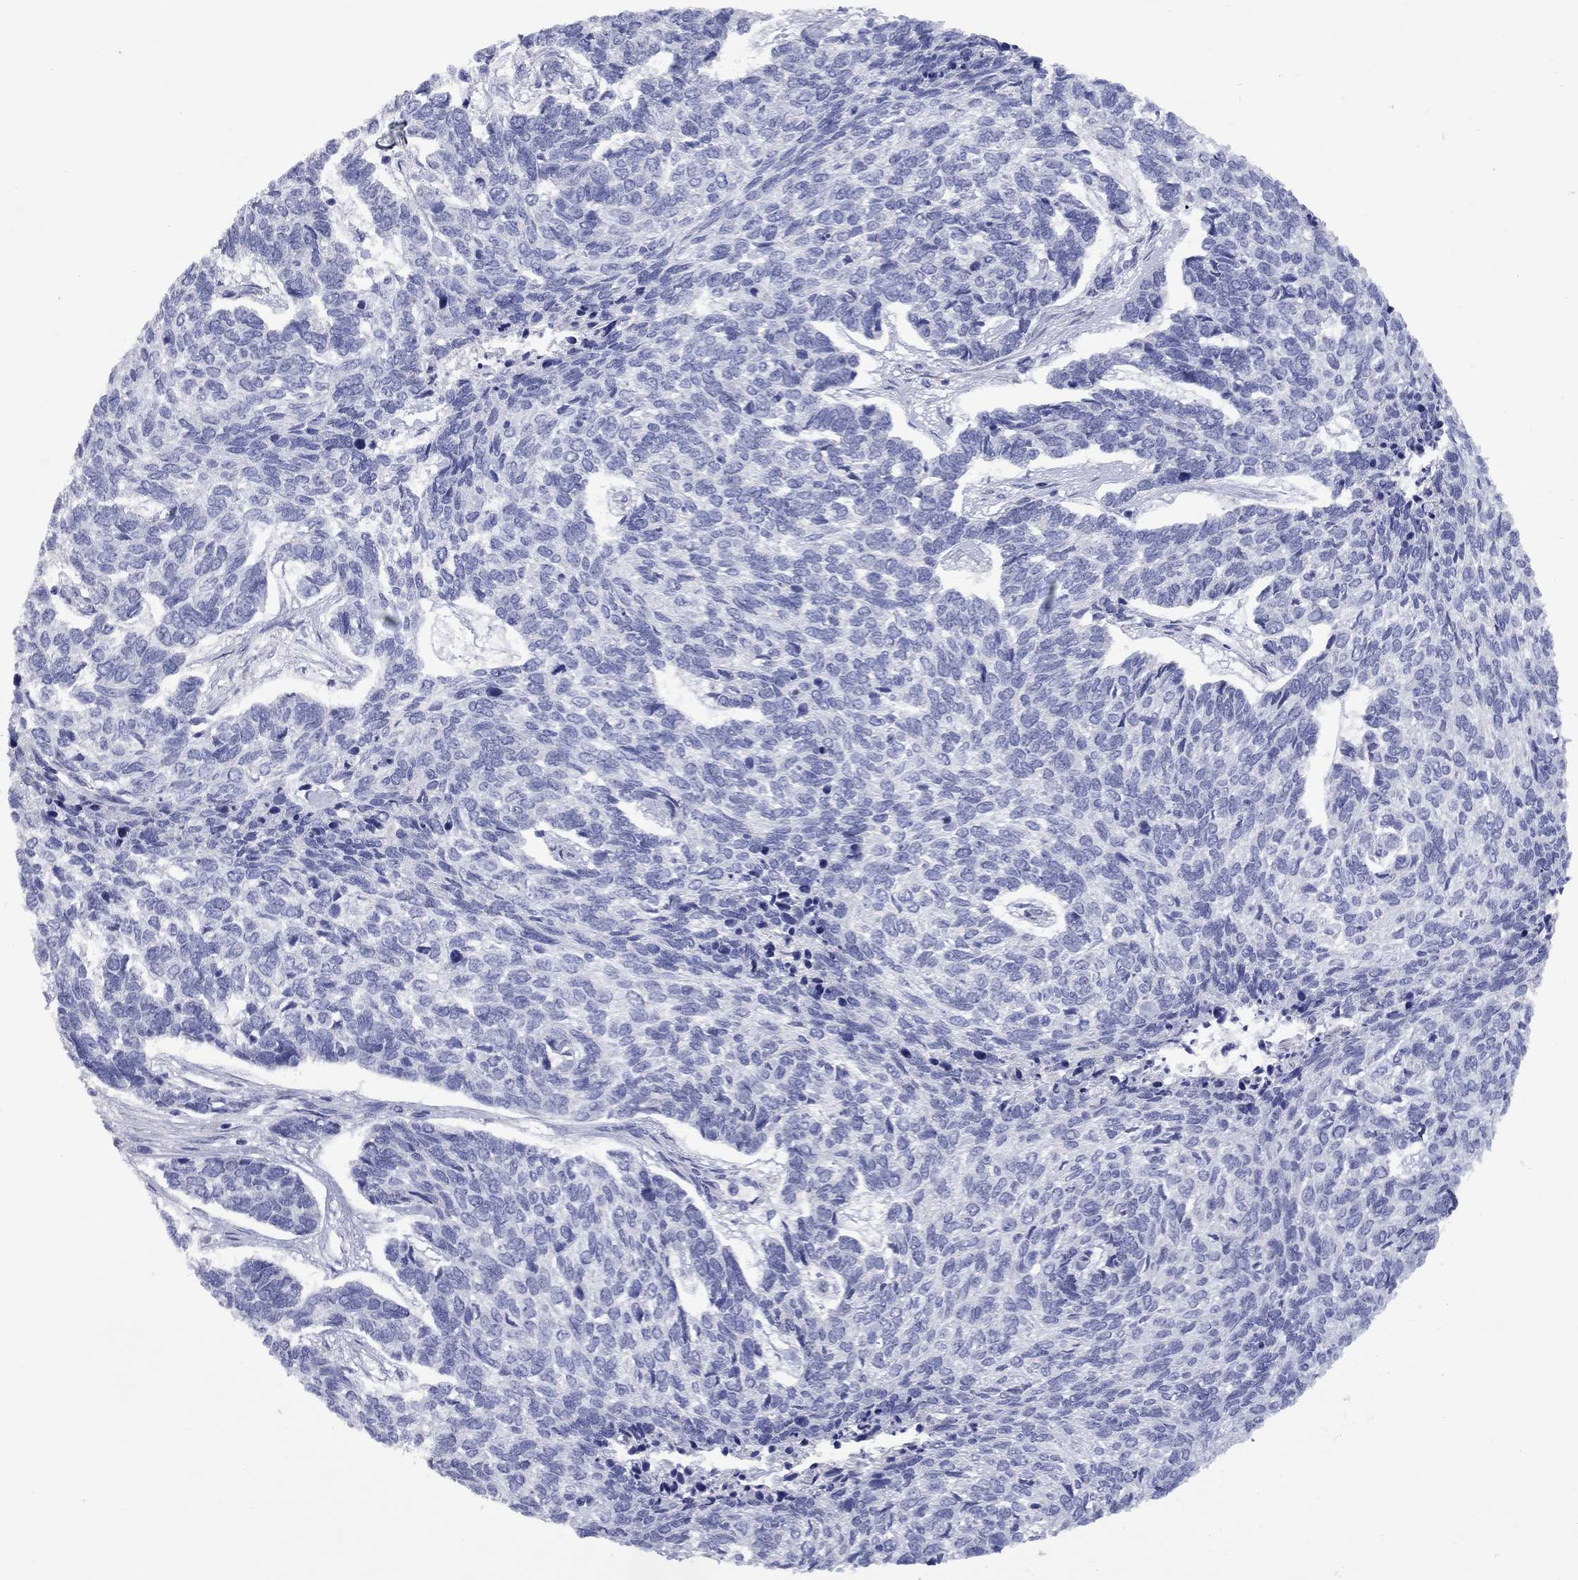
{"staining": {"intensity": "negative", "quantity": "none", "location": "none"}, "tissue": "skin cancer", "cell_type": "Tumor cells", "image_type": "cancer", "snomed": [{"axis": "morphology", "description": "Basal cell carcinoma"}, {"axis": "topography", "description": "Skin"}], "caption": "Histopathology image shows no protein positivity in tumor cells of skin cancer (basal cell carcinoma) tissue. (IHC, brightfield microscopy, high magnification).", "gene": "UNC119B", "patient": {"sex": "female", "age": 65}}